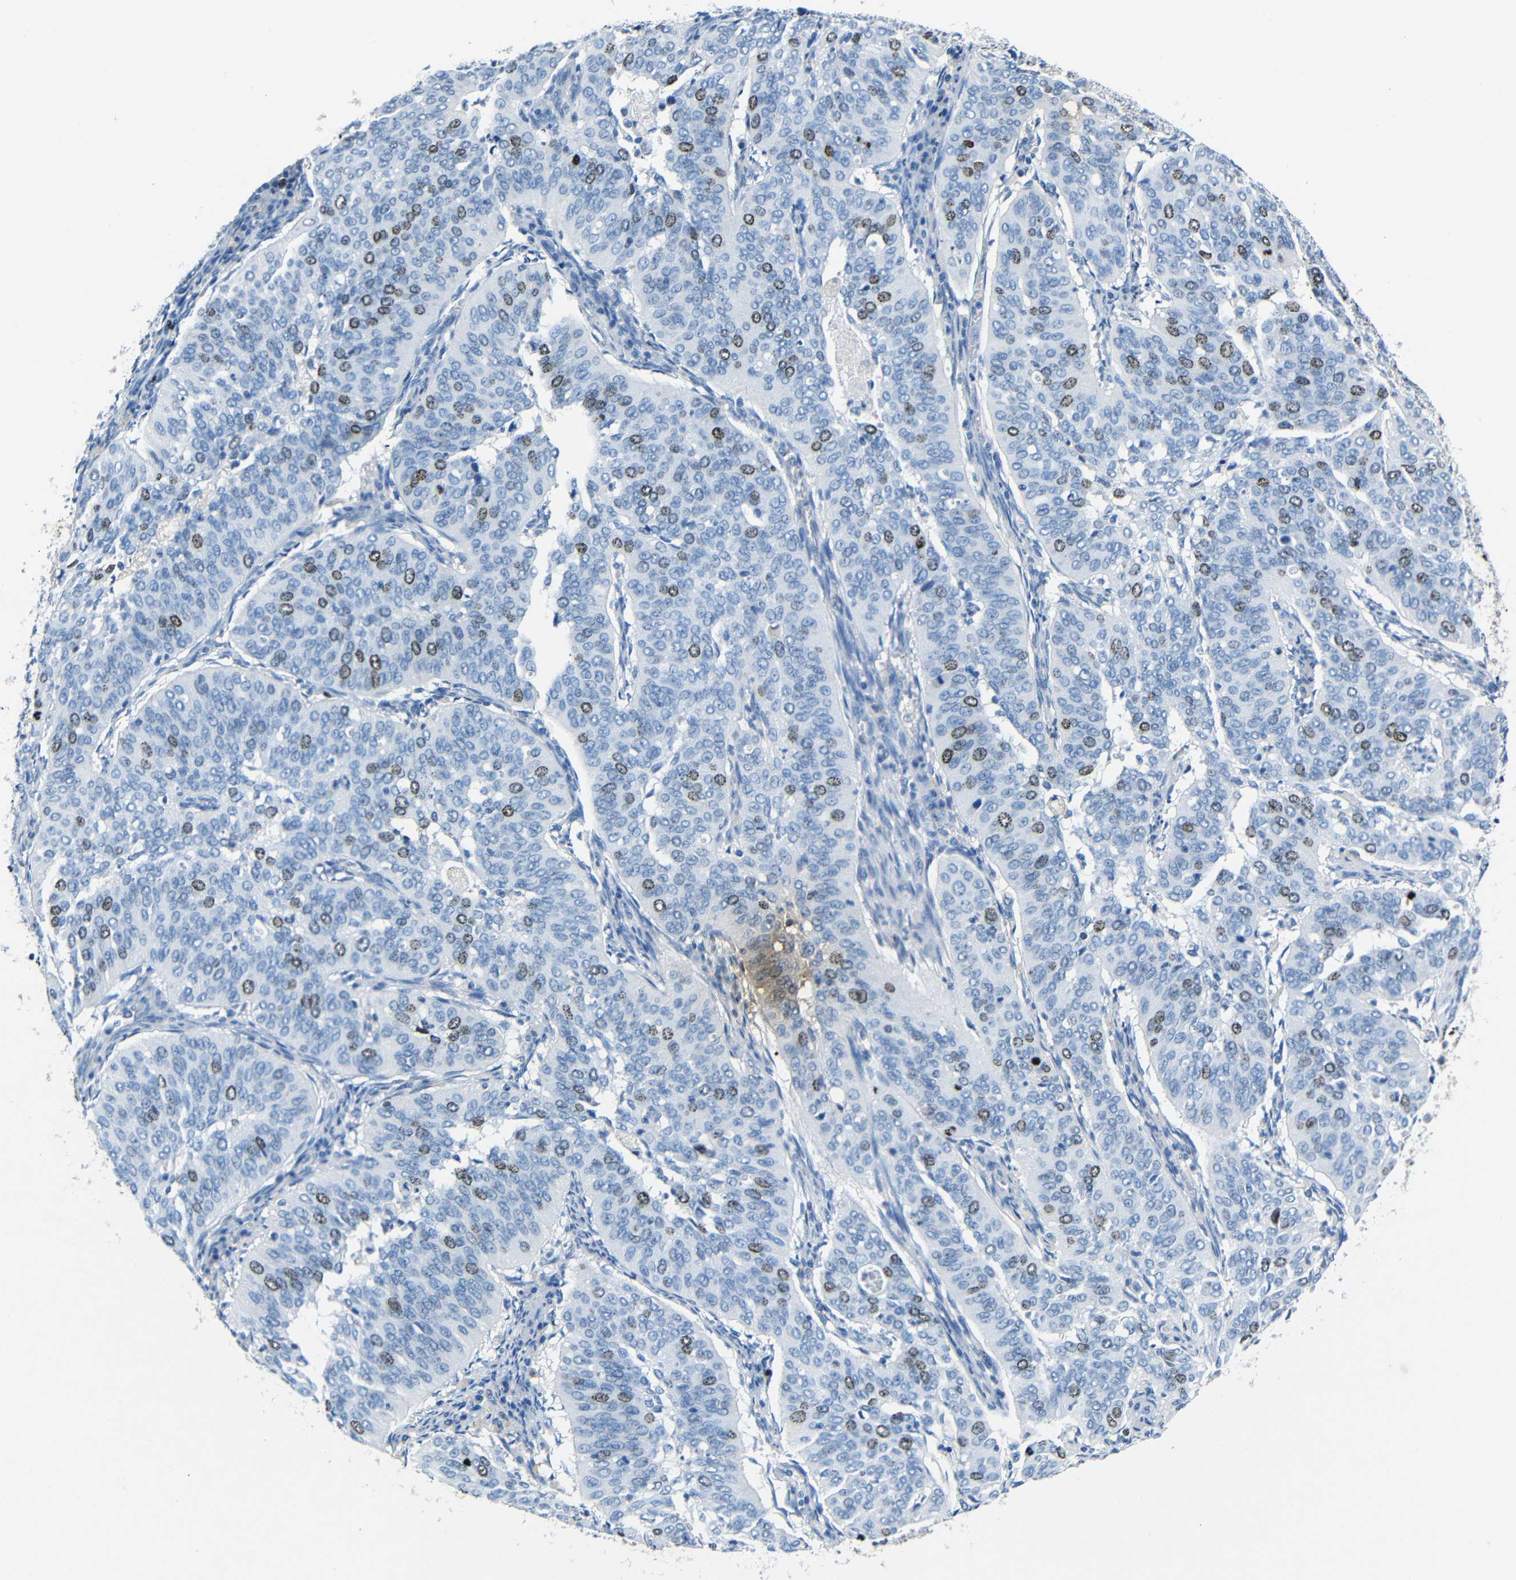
{"staining": {"intensity": "moderate", "quantity": "<25%", "location": "nuclear"}, "tissue": "cervical cancer", "cell_type": "Tumor cells", "image_type": "cancer", "snomed": [{"axis": "morphology", "description": "Normal tissue, NOS"}, {"axis": "morphology", "description": "Squamous cell carcinoma, NOS"}, {"axis": "topography", "description": "Cervix"}], "caption": "Cervical squamous cell carcinoma stained with immunohistochemistry displays moderate nuclear expression in about <25% of tumor cells. The staining is performed using DAB (3,3'-diaminobenzidine) brown chromogen to label protein expression. The nuclei are counter-stained blue using hematoxylin.", "gene": "INCENP", "patient": {"sex": "female", "age": 39}}